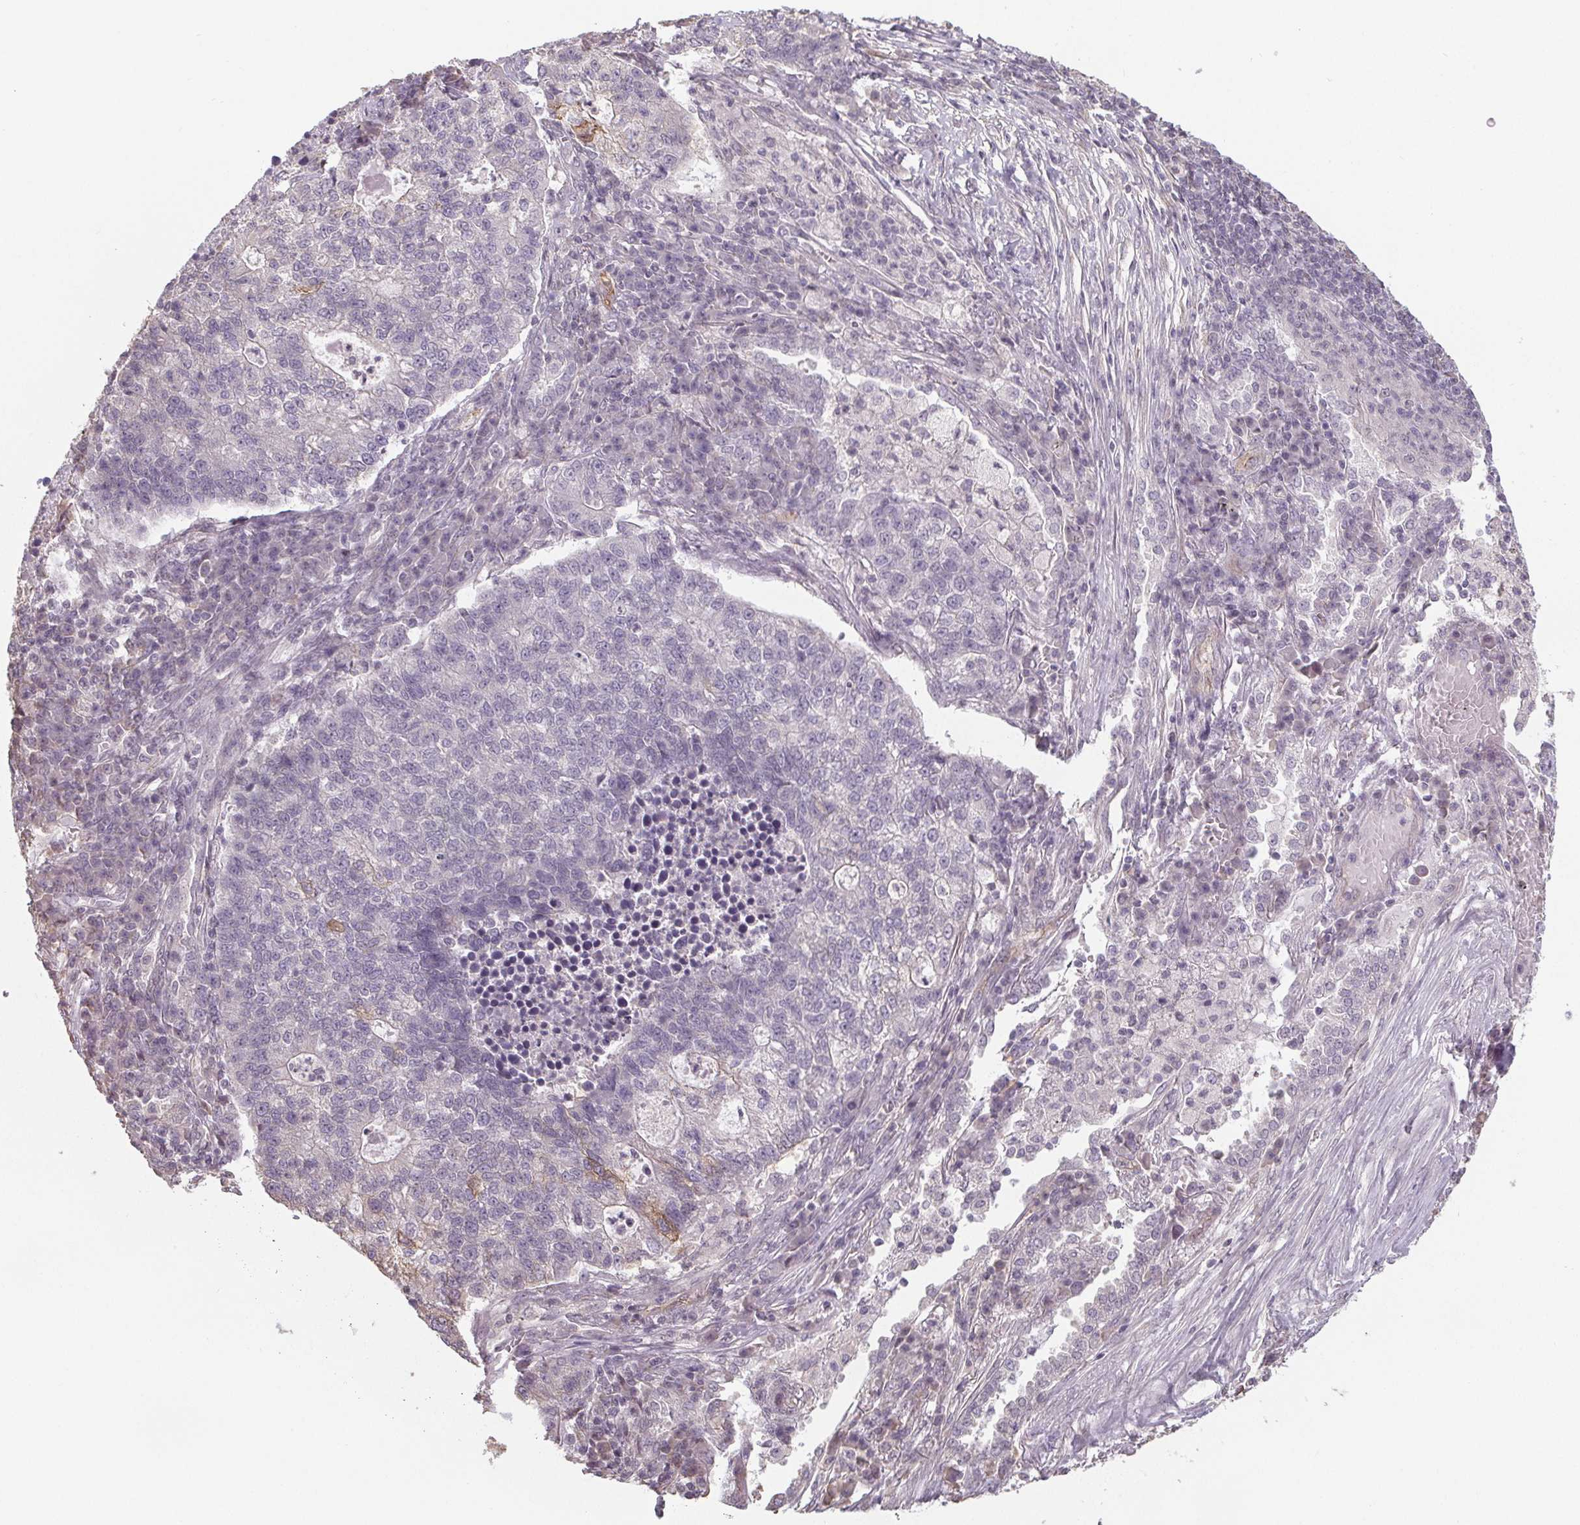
{"staining": {"intensity": "moderate", "quantity": "<25%", "location": "cytoplasmic/membranous"}, "tissue": "lung cancer", "cell_type": "Tumor cells", "image_type": "cancer", "snomed": [{"axis": "morphology", "description": "Adenocarcinoma, NOS"}, {"axis": "topography", "description": "Lung"}], "caption": "A high-resolution histopathology image shows immunohistochemistry staining of adenocarcinoma (lung), which demonstrates moderate cytoplasmic/membranous positivity in approximately <25% of tumor cells. (IHC, brightfield microscopy, high magnification).", "gene": "SLC26A2", "patient": {"sex": "male", "age": 57}}